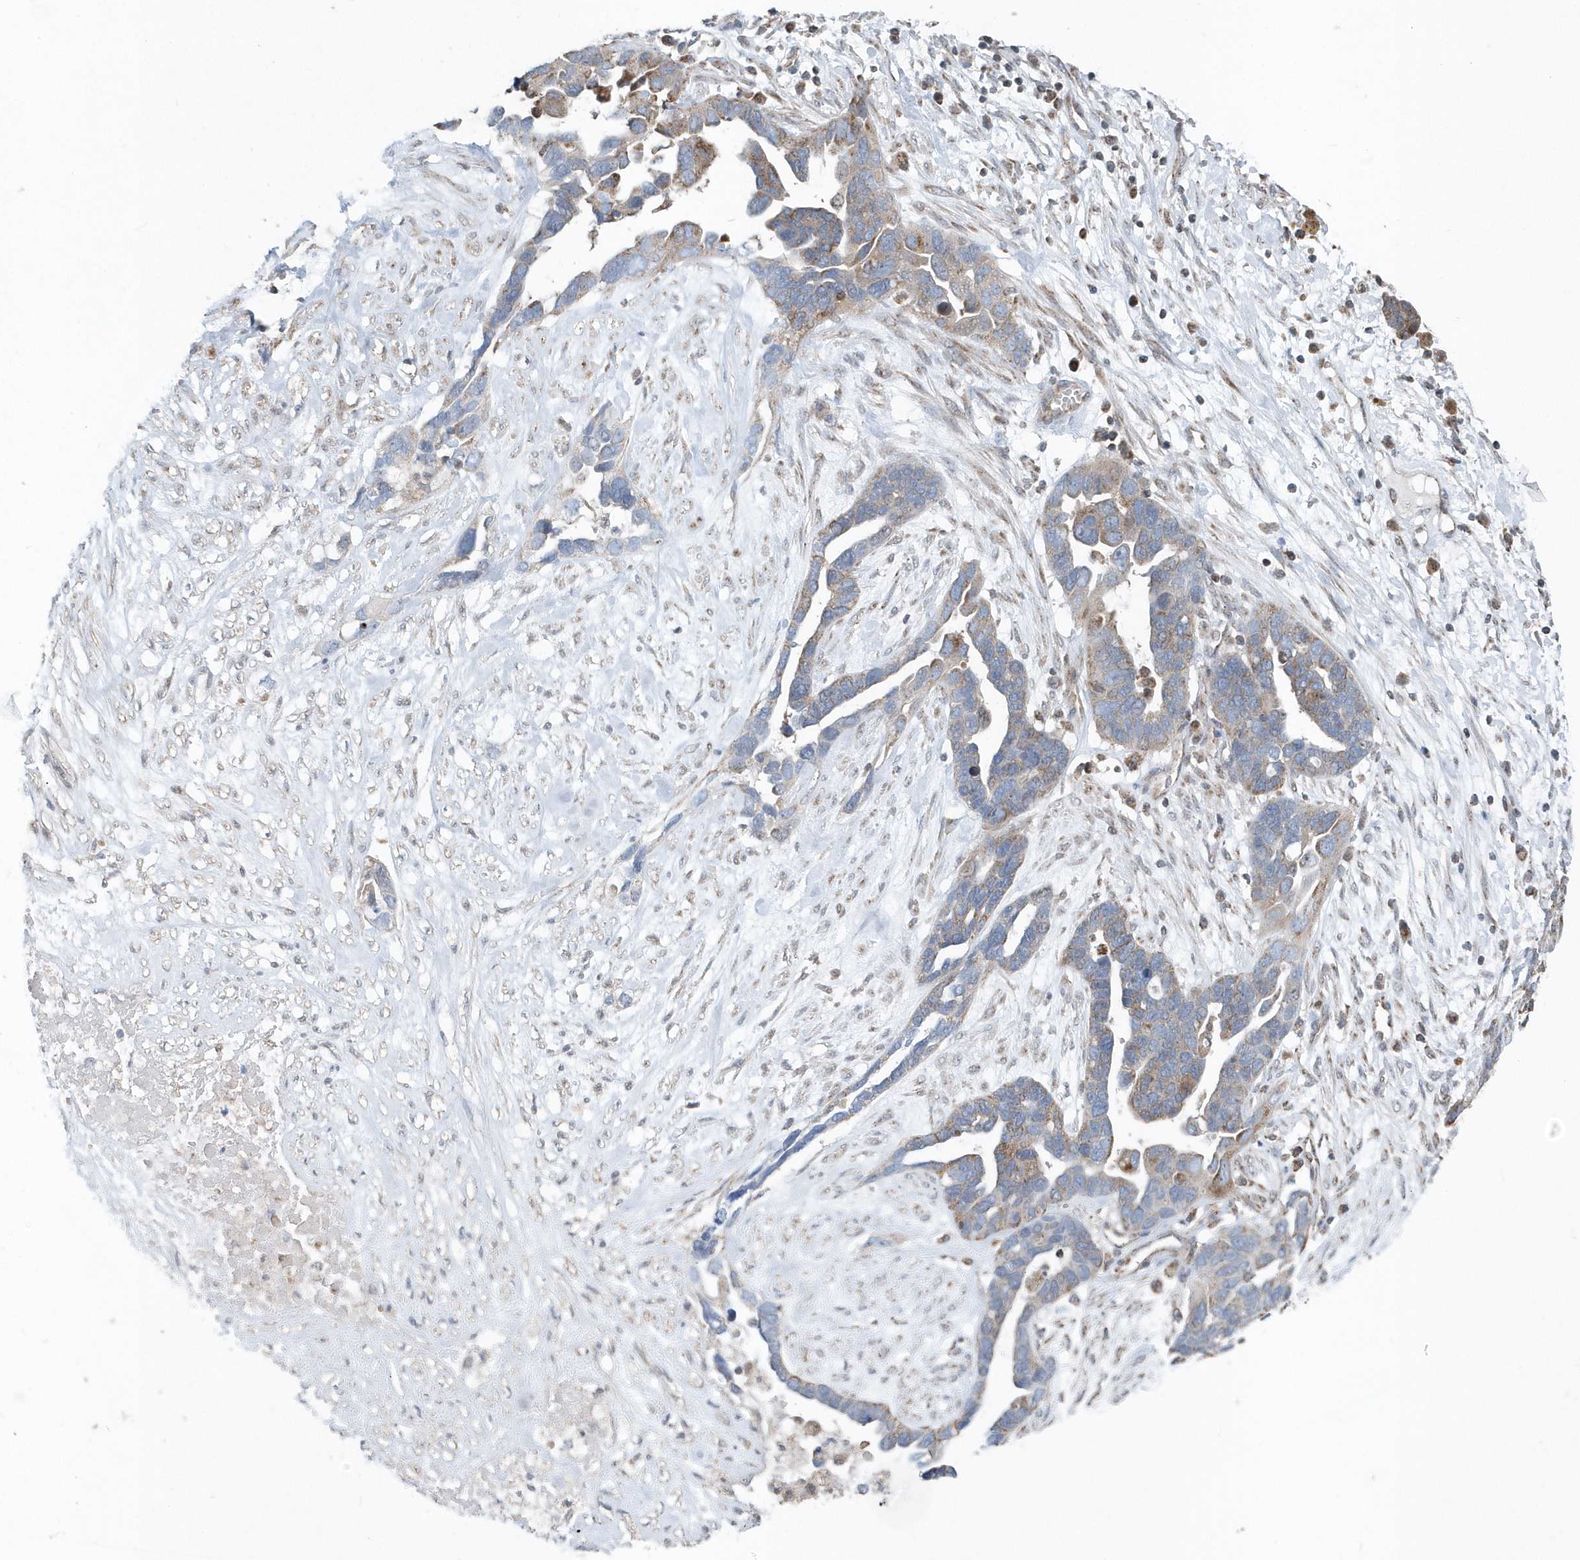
{"staining": {"intensity": "moderate", "quantity": ">75%", "location": "cytoplasmic/membranous"}, "tissue": "ovarian cancer", "cell_type": "Tumor cells", "image_type": "cancer", "snomed": [{"axis": "morphology", "description": "Cystadenocarcinoma, serous, NOS"}, {"axis": "topography", "description": "Ovary"}], "caption": "Human ovarian cancer (serous cystadenocarcinoma) stained for a protein (brown) reveals moderate cytoplasmic/membranous positive expression in about >75% of tumor cells.", "gene": "PPP1R7", "patient": {"sex": "female", "age": 54}}